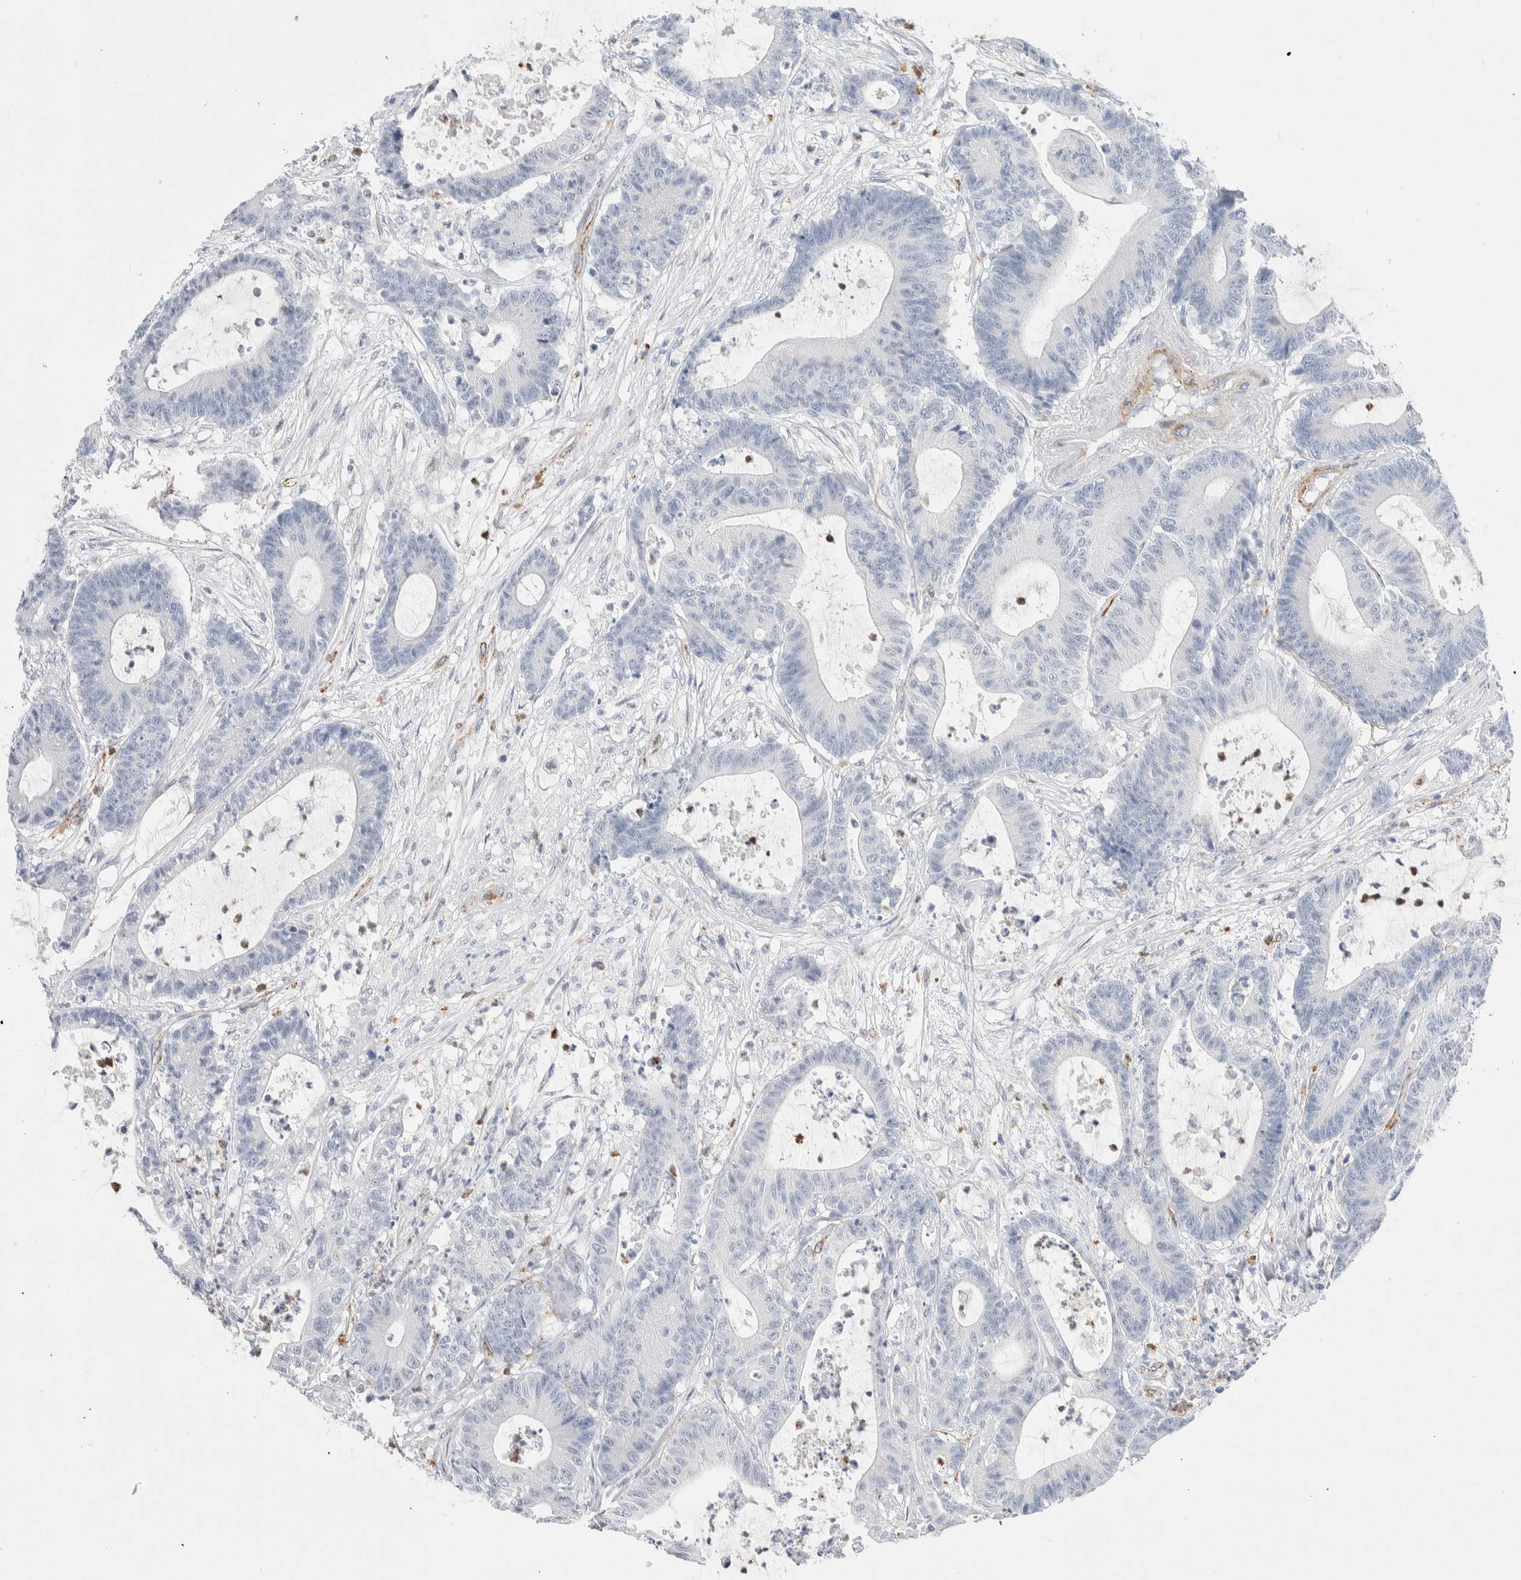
{"staining": {"intensity": "negative", "quantity": "none", "location": "none"}, "tissue": "colorectal cancer", "cell_type": "Tumor cells", "image_type": "cancer", "snomed": [{"axis": "morphology", "description": "Adenocarcinoma, NOS"}, {"axis": "topography", "description": "Colon"}], "caption": "An image of adenocarcinoma (colorectal) stained for a protein shows no brown staining in tumor cells.", "gene": "SEPTIN4", "patient": {"sex": "female", "age": 84}}